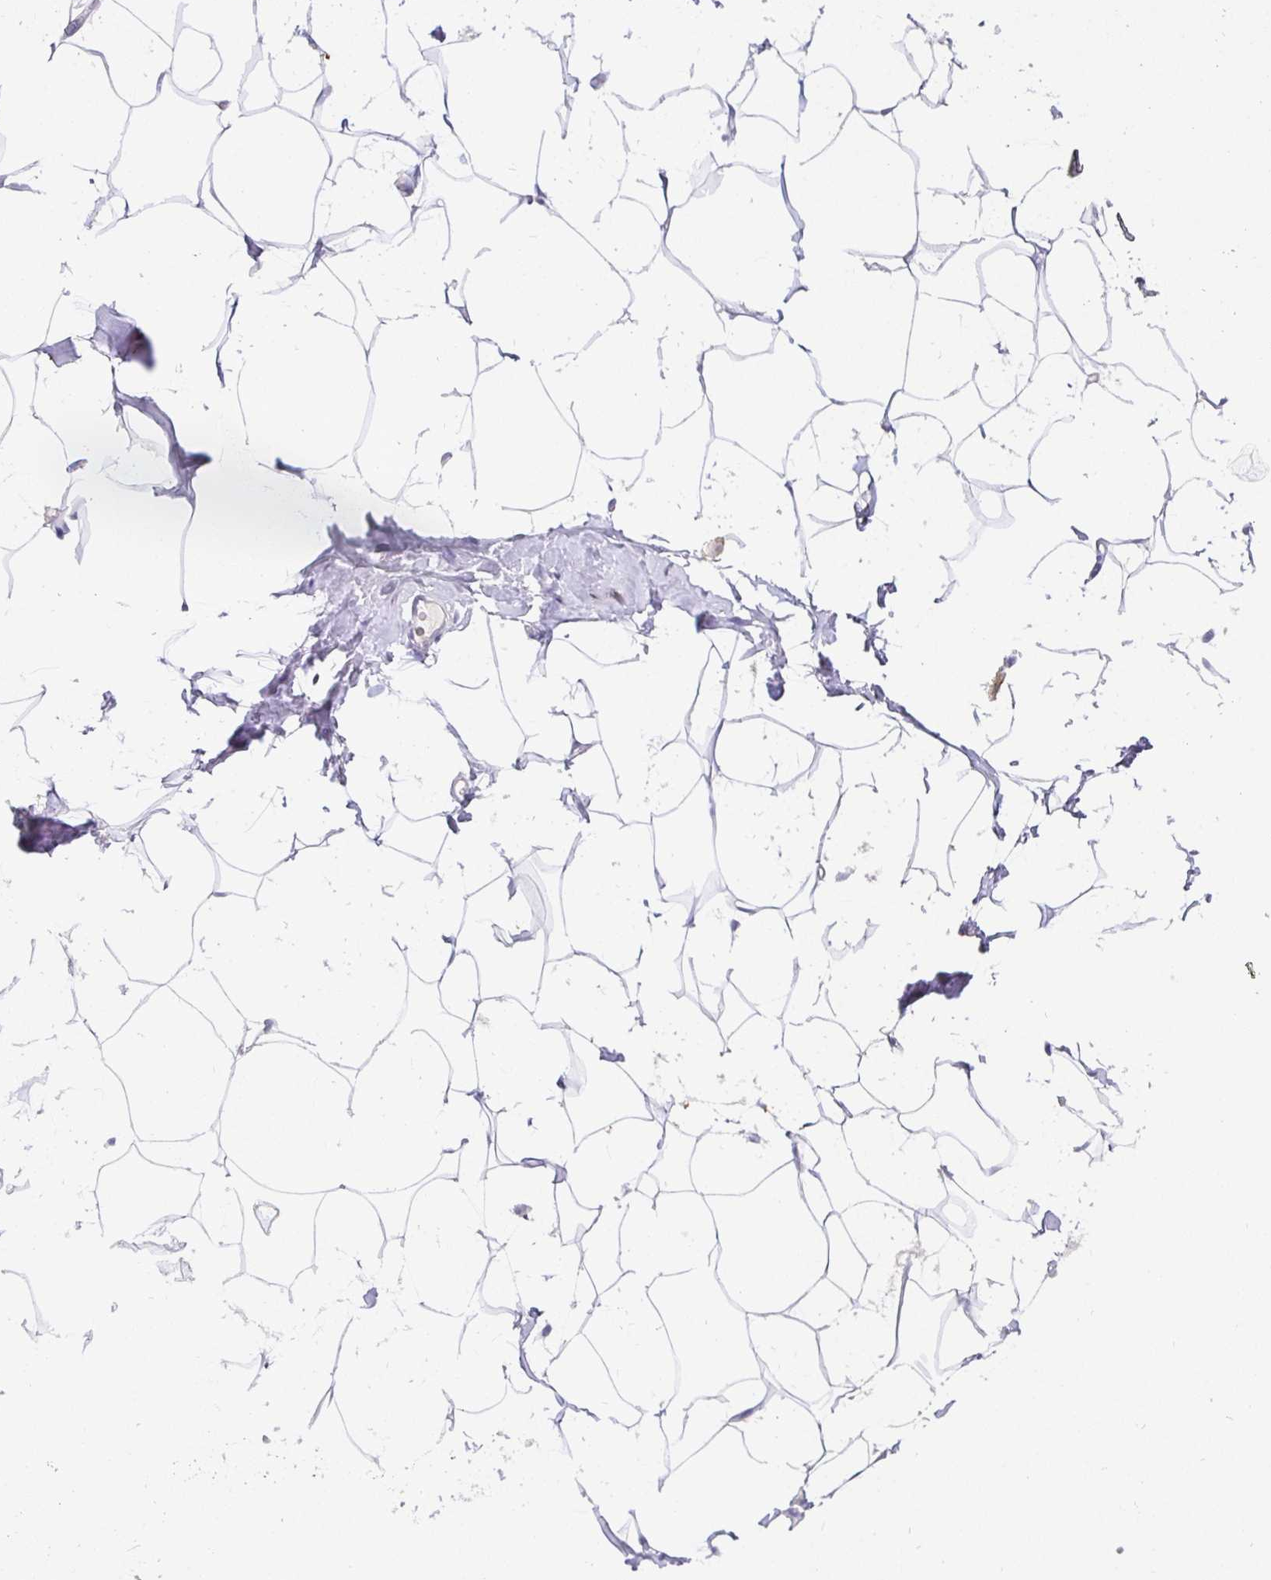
{"staining": {"intensity": "negative", "quantity": "none", "location": "none"}, "tissue": "breast", "cell_type": "Adipocytes", "image_type": "normal", "snomed": [{"axis": "morphology", "description": "Normal tissue, NOS"}, {"axis": "topography", "description": "Breast"}], "caption": "Human breast stained for a protein using IHC reveals no positivity in adipocytes.", "gene": "SATB1", "patient": {"sex": "female", "age": 32}}